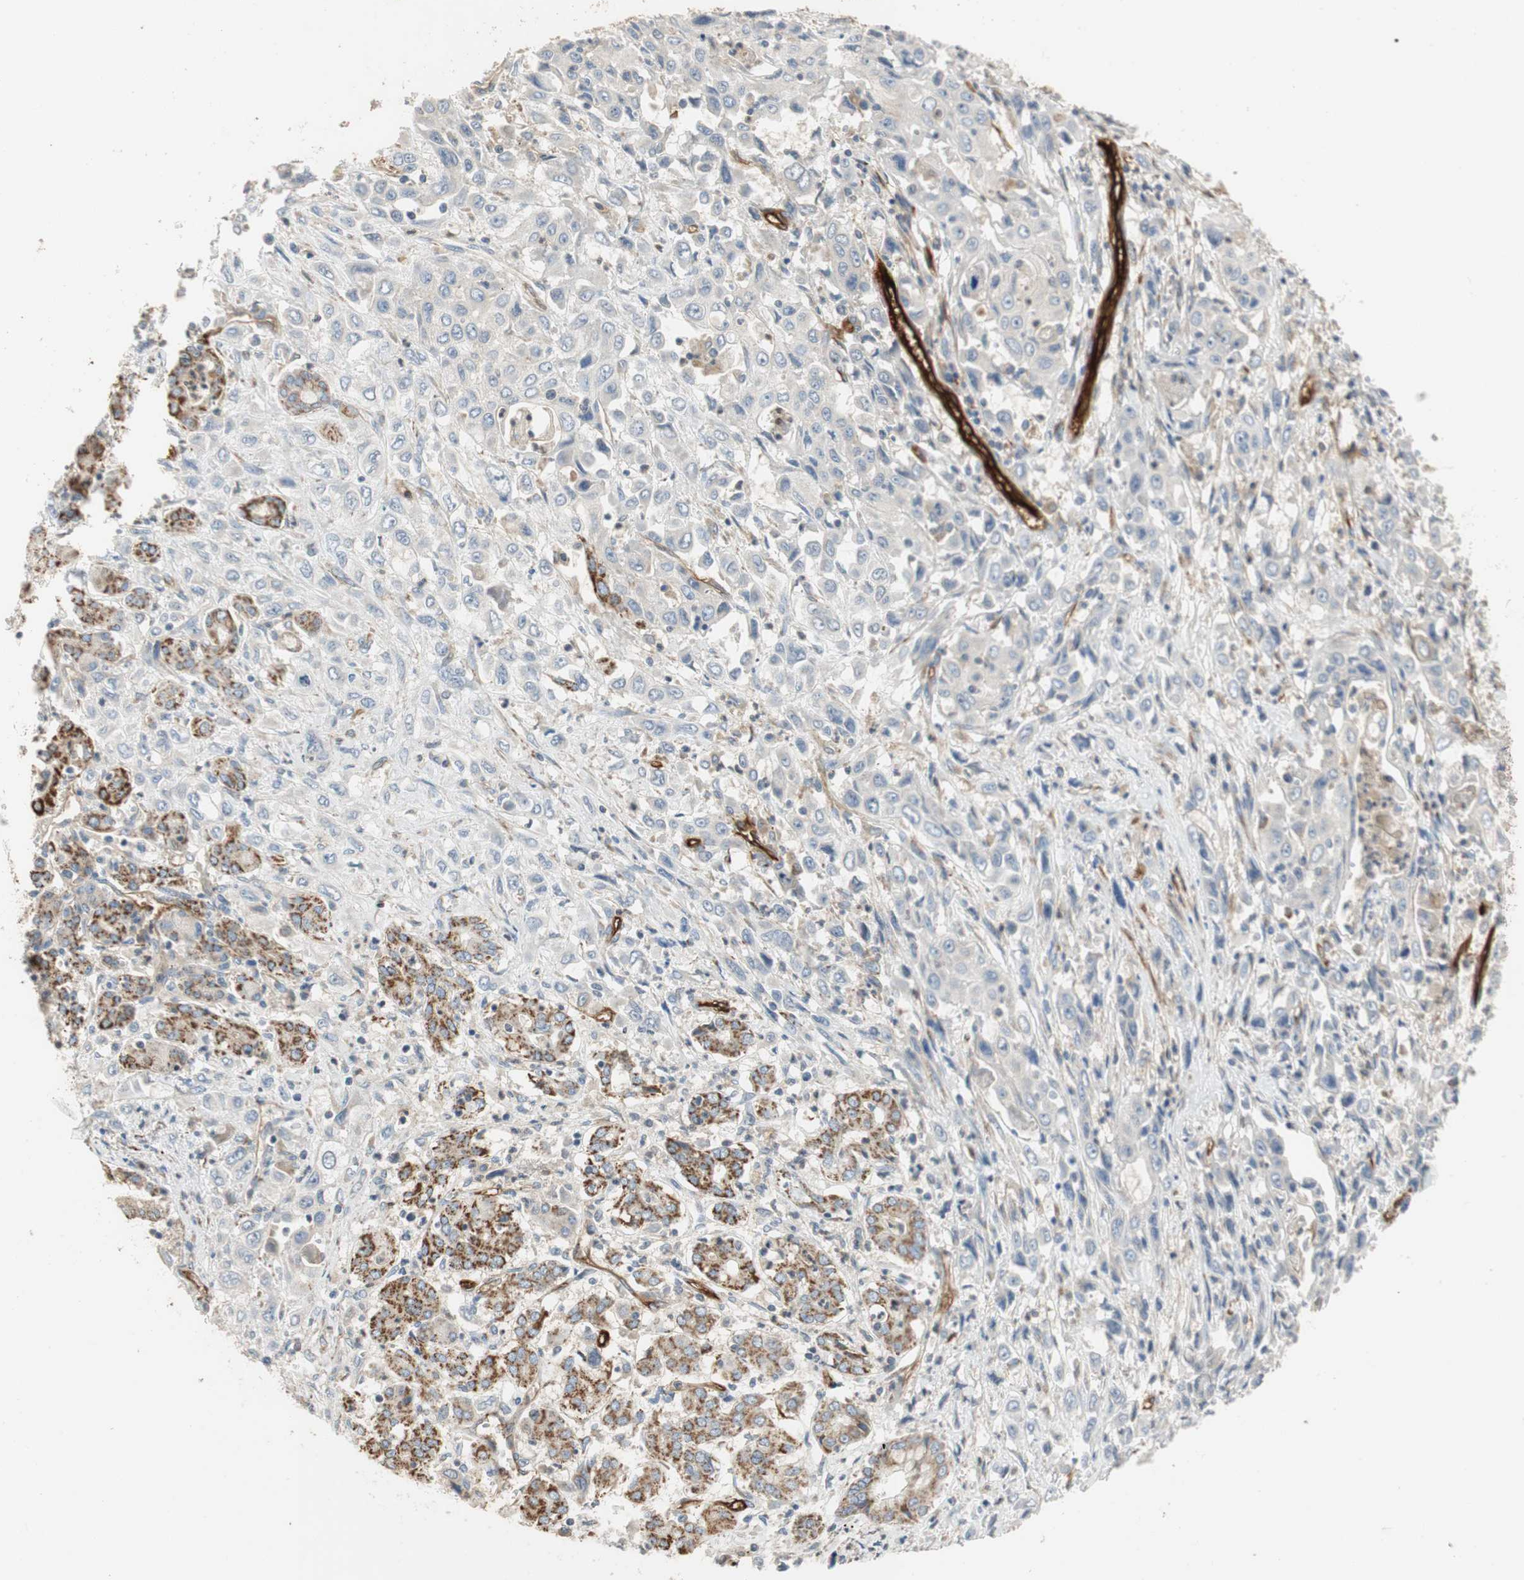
{"staining": {"intensity": "weak", "quantity": "25%-75%", "location": "cytoplasmic/membranous"}, "tissue": "pancreatic cancer", "cell_type": "Tumor cells", "image_type": "cancer", "snomed": [{"axis": "morphology", "description": "Adenocarcinoma, NOS"}, {"axis": "topography", "description": "Pancreas"}], "caption": "Tumor cells exhibit weak cytoplasmic/membranous positivity in approximately 25%-75% of cells in adenocarcinoma (pancreatic). The staining was performed using DAB (3,3'-diaminobenzidine) to visualize the protein expression in brown, while the nuclei were stained in blue with hematoxylin (Magnification: 20x).", "gene": "ALPL", "patient": {"sex": "male", "age": 70}}